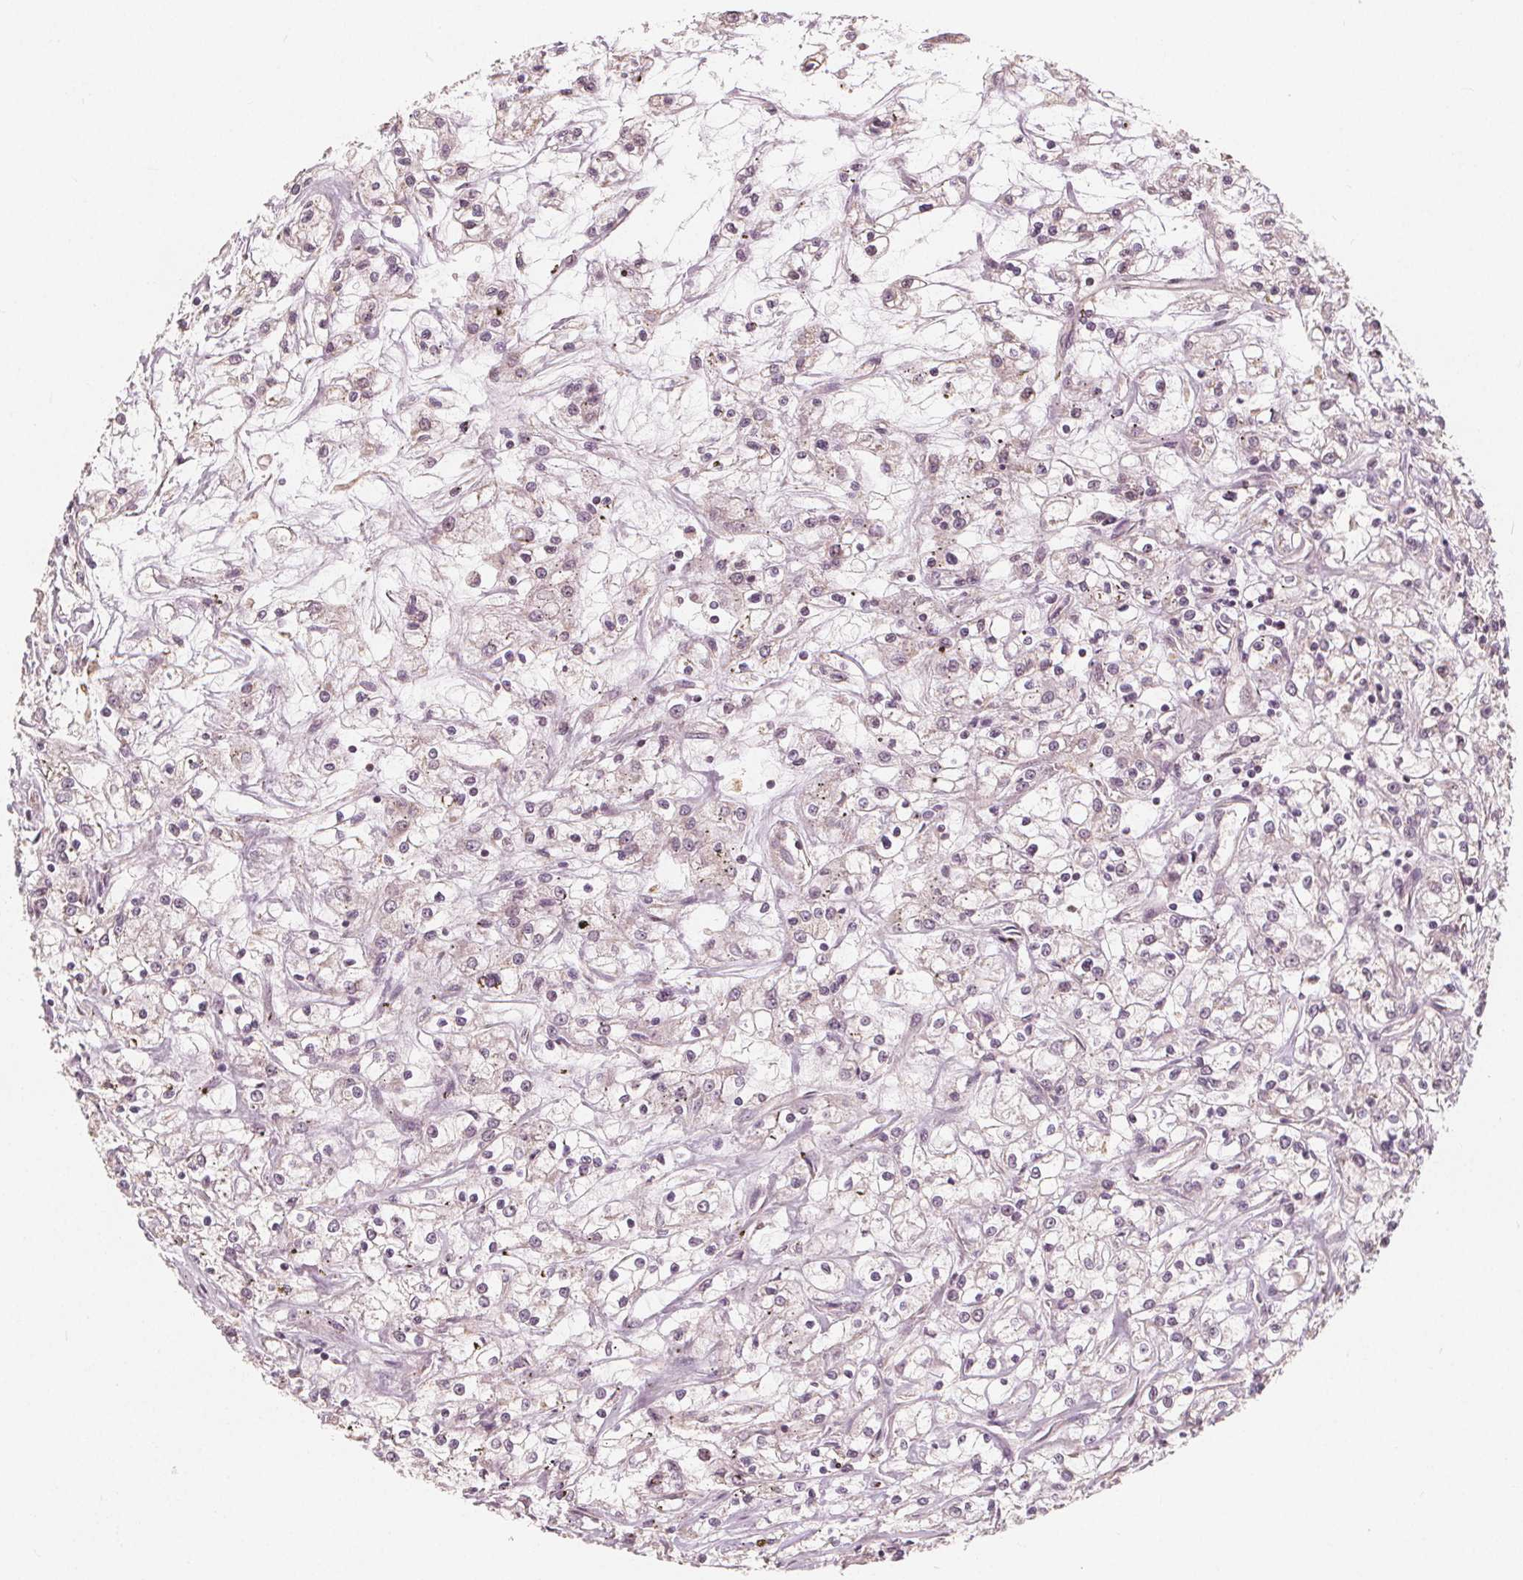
{"staining": {"intensity": "negative", "quantity": "none", "location": "none"}, "tissue": "renal cancer", "cell_type": "Tumor cells", "image_type": "cancer", "snomed": [{"axis": "morphology", "description": "Adenocarcinoma, NOS"}, {"axis": "topography", "description": "Kidney"}], "caption": "Immunohistochemistry (IHC) photomicrograph of neoplastic tissue: human renal cancer stained with DAB (3,3'-diaminobenzidine) exhibits no significant protein positivity in tumor cells. The staining is performed using DAB brown chromogen with nuclei counter-stained in using hematoxylin.", "gene": "PEX26", "patient": {"sex": "female", "age": 59}}